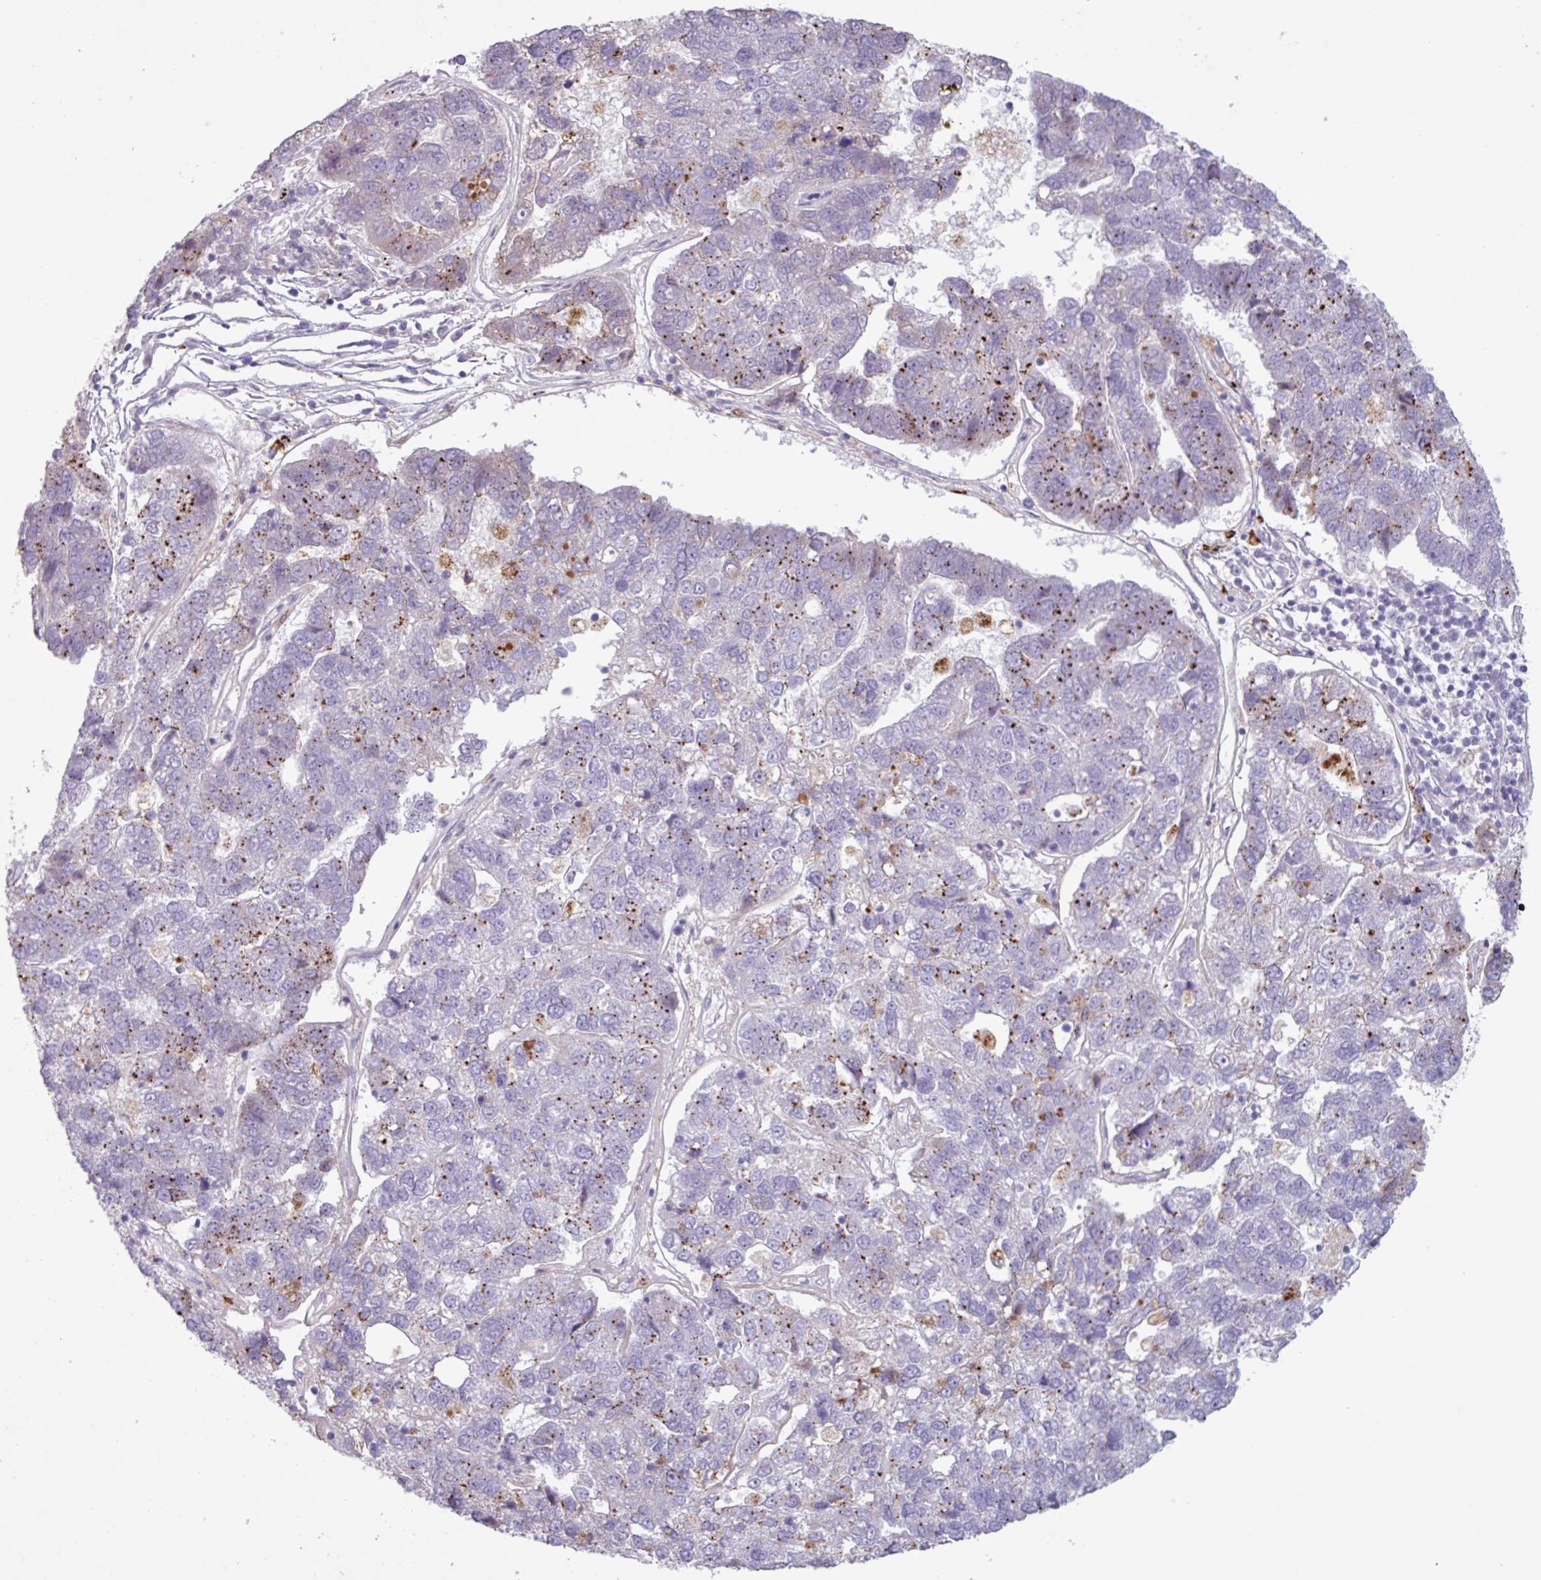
{"staining": {"intensity": "moderate", "quantity": "<25%", "location": "cytoplasmic/membranous"}, "tissue": "pancreatic cancer", "cell_type": "Tumor cells", "image_type": "cancer", "snomed": [{"axis": "morphology", "description": "Adenocarcinoma, NOS"}, {"axis": "topography", "description": "Pancreas"}], "caption": "A brown stain shows moderate cytoplasmic/membranous positivity of a protein in human adenocarcinoma (pancreatic) tumor cells.", "gene": "C4B", "patient": {"sex": "female", "age": 61}}